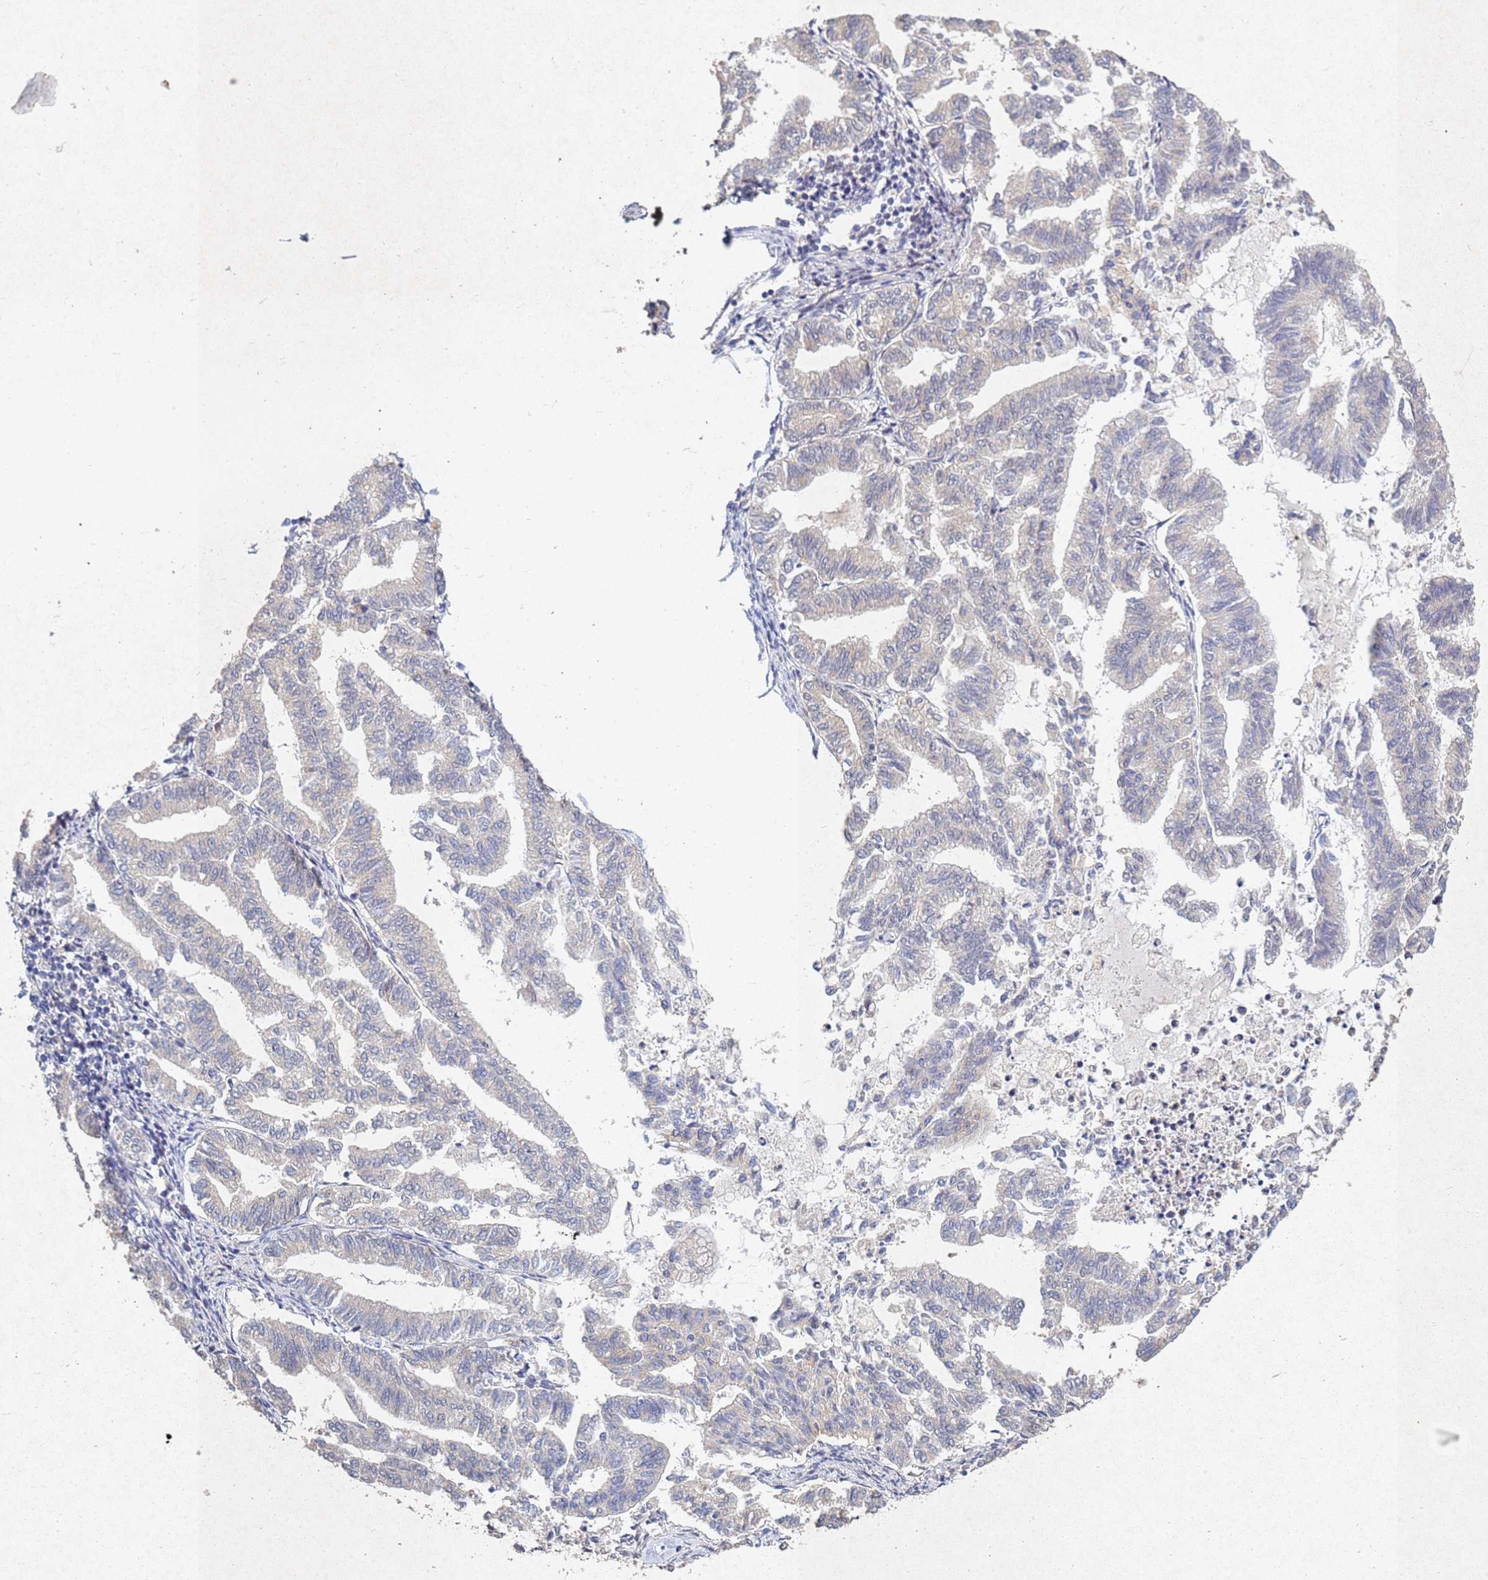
{"staining": {"intensity": "negative", "quantity": "none", "location": "none"}, "tissue": "endometrial cancer", "cell_type": "Tumor cells", "image_type": "cancer", "snomed": [{"axis": "morphology", "description": "Adenocarcinoma, NOS"}, {"axis": "topography", "description": "Endometrium"}], "caption": "Immunohistochemistry image of neoplastic tissue: human endometrial adenocarcinoma stained with DAB (3,3'-diaminobenzidine) reveals no significant protein staining in tumor cells. (DAB (3,3'-diaminobenzidine) IHC with hematoxylin counter stain).", "gene": "TNPO2", "patient": {"sex": "female", "age": 79}}